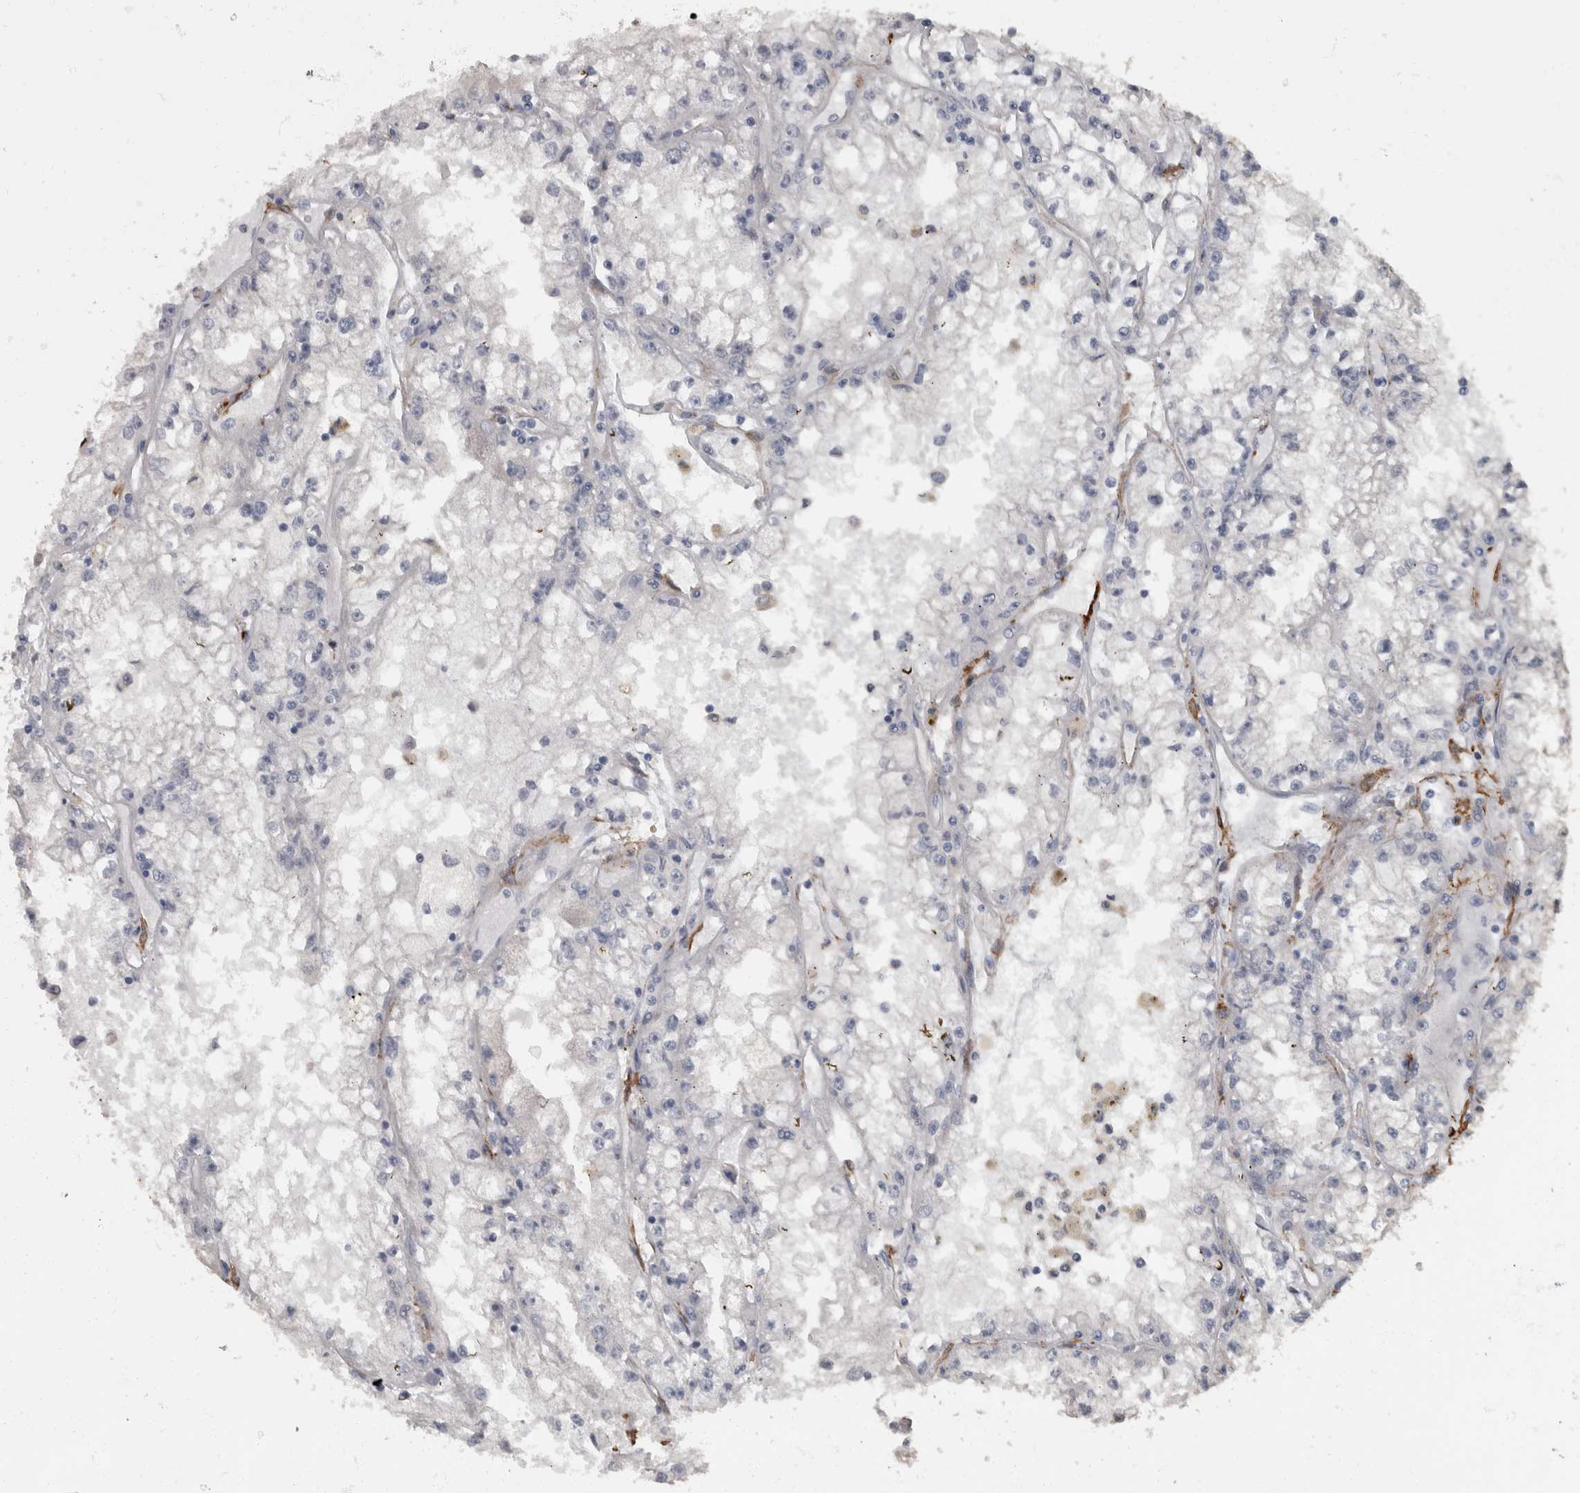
{"staining": {"intensity": "negative", "quantity": "none", "location": "none"}, "tissue": "renal cancer", "cell_type": "Tumor cells", "image_type": "cancer", "snomed": [{"axis": "morphology", "description": "Adenocarcinoma, NOS"}, {"axis": "topography", "description": "Kidney"}], "caption": "Tumor cells are negative for protein expression in human renal cancer.", "gene": "MASTL", "patient": {"sex": "male", "age": 56}}